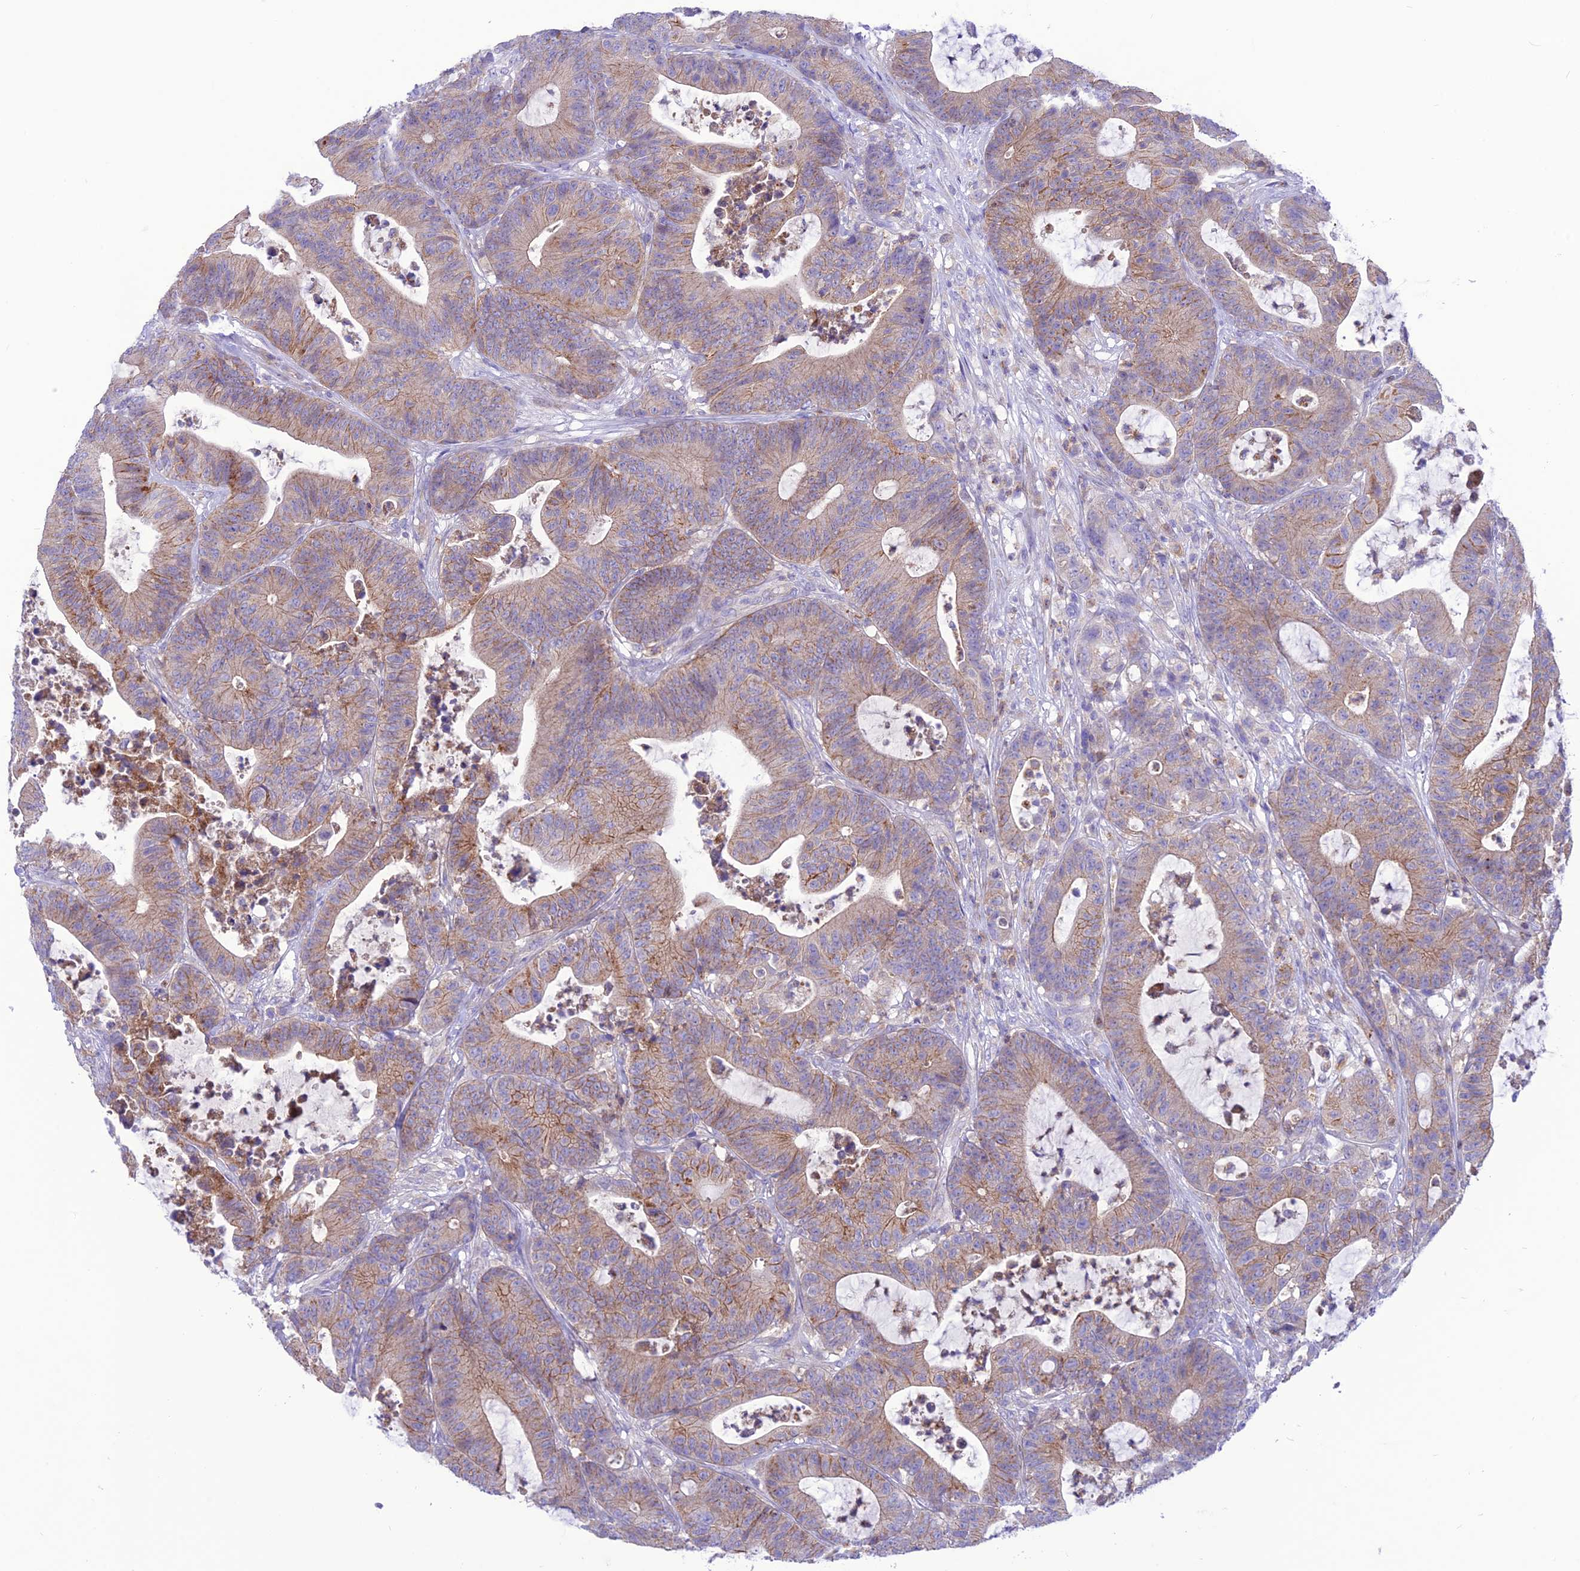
{"staining": {"intensity": "weak", "quantity": ">75%", "location": "cytoplasmic/membranous"}, "tissue": "colorectal cancer", "cell_type": "Tumor cells", "image_type": "cancer", "snomed": [{"axis": "morphology", "description": "Adenocarcinoma, NOS"}, {"axis": "topography", "description": "Colon"}], "caption": "Protein expression analysis of human colorectal adenocarcinoma reveals weak cytoplasmic/membranous positivity in about >75% of tumor cells.", "gene": "CHSY3", "patient": {"sex": "female", "age": 84}}